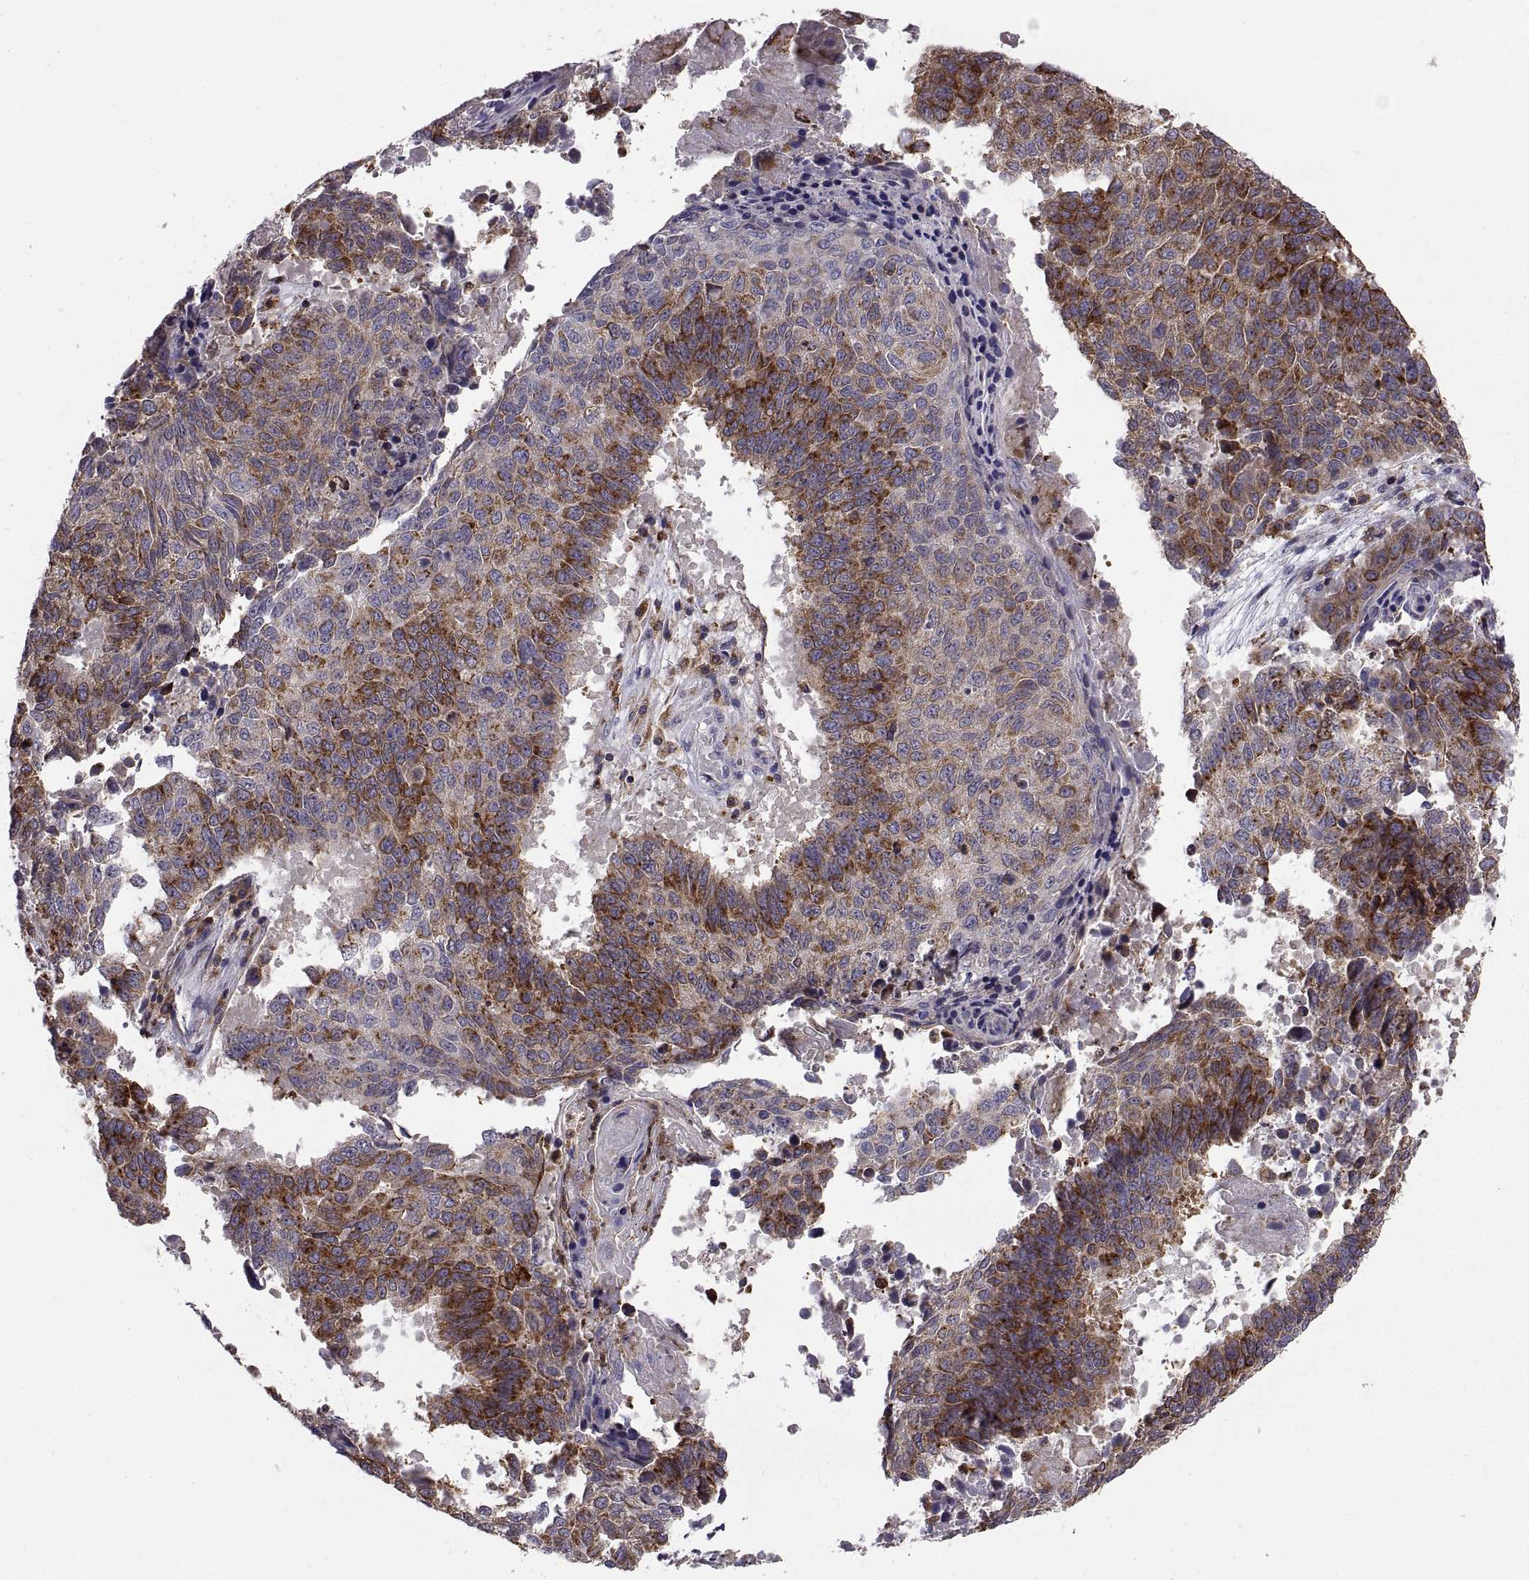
{"staining": {"intensity": "strong", "quantity": ">75%", "location": "cytoplasmic/membranous"}, "tissue": "lung cancer", "cell_type": "Tumor cells", "image_type": "cancer", "snomed": [{"axis": "morphology", "description": "Squamous cell carcinoma, NOS"}, {"axis": "topography", "description": "Lung"}], "caption": "Lung squamous cell carcinoma stained with a protein marker demonstrates strong staining in tumor cells.", "gene": "ACAP1", "patient": {"sex": "male", "age": 73}}